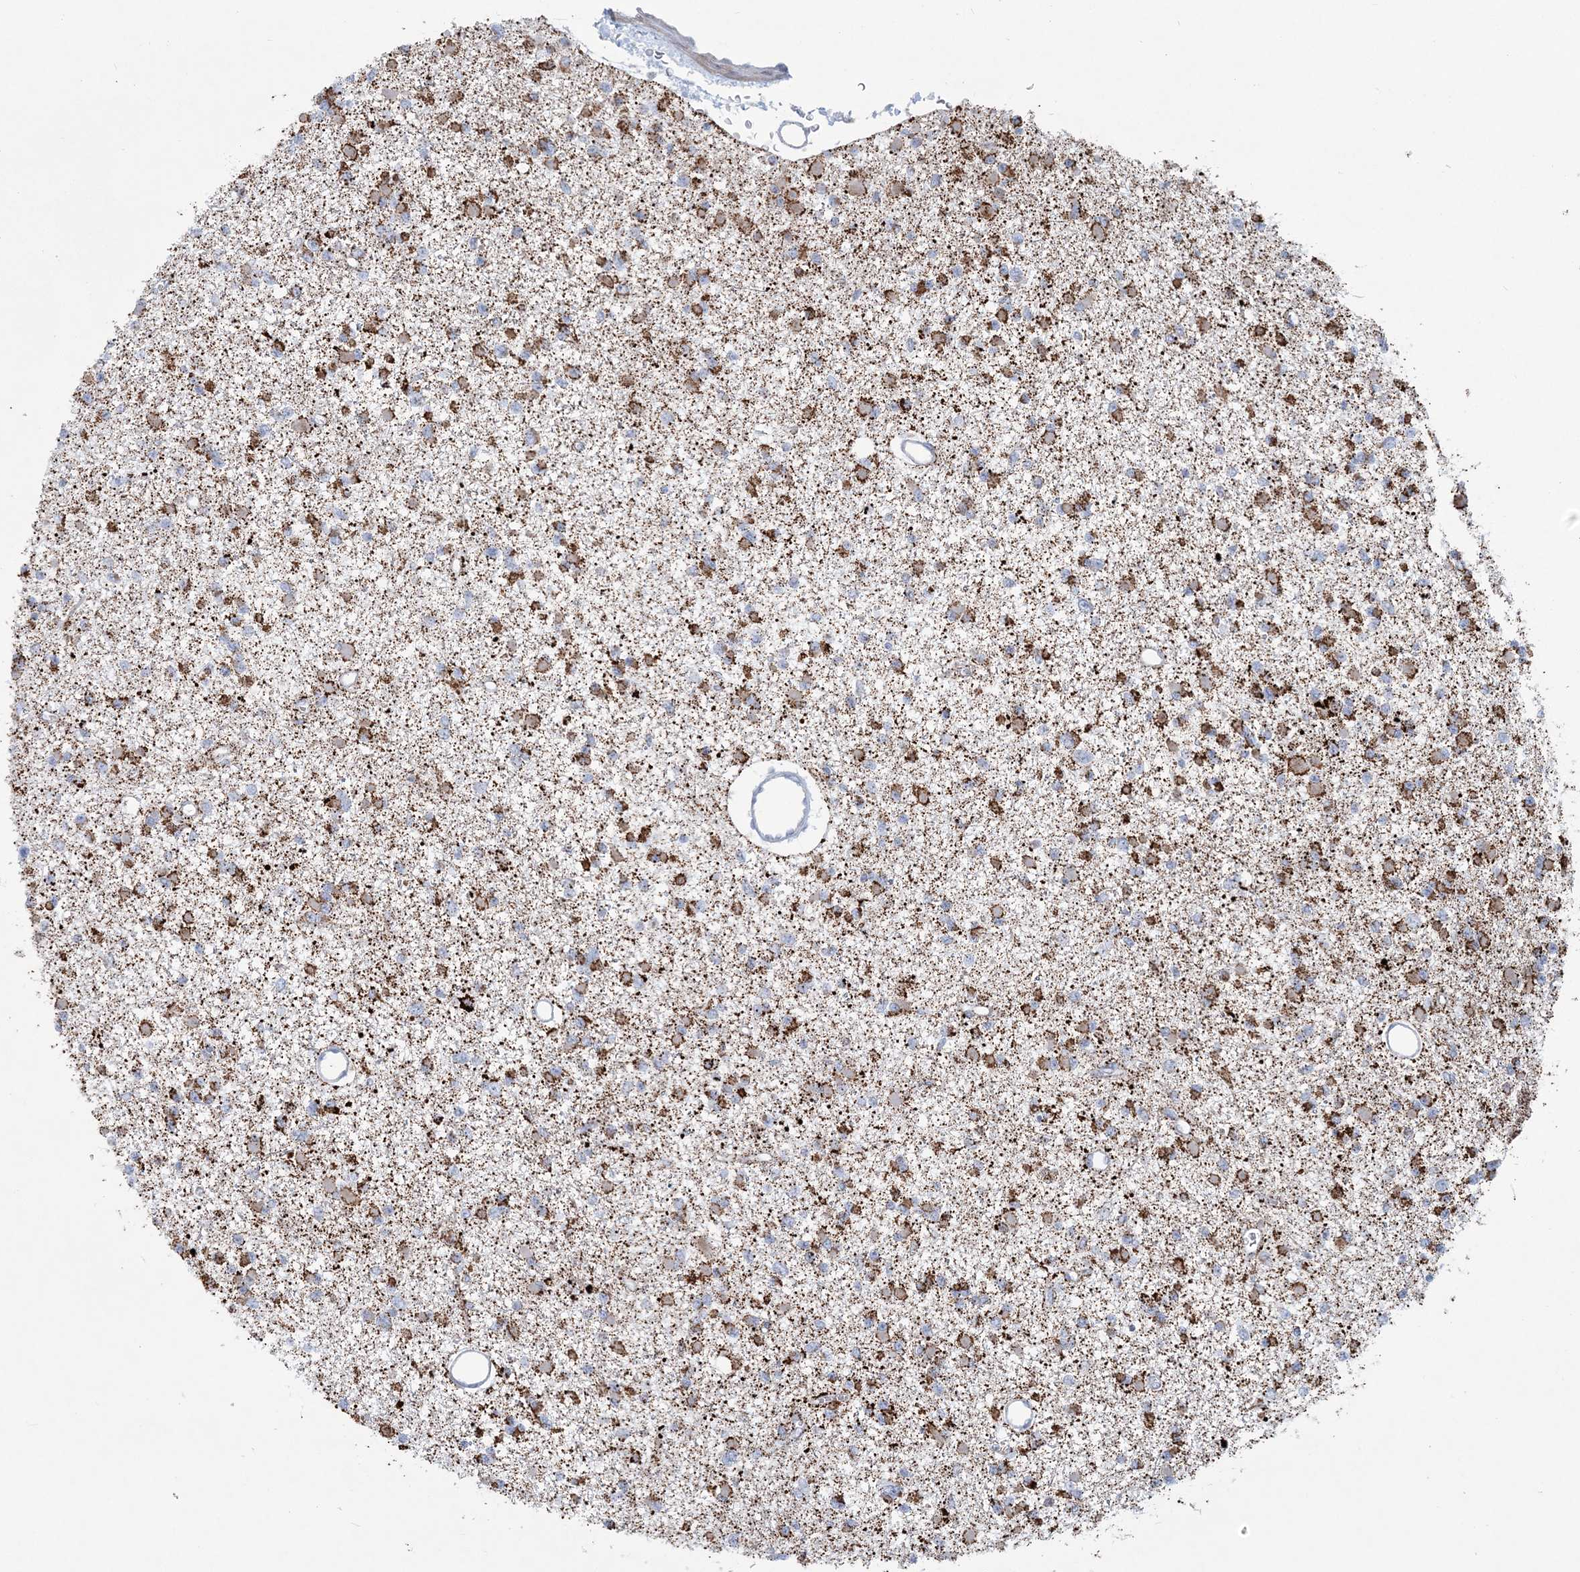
{"staining": {"intensity": "moderate", "quantity": "25%-75%", "location": "cytoplasmic/membranous"}, "tissue": "glioma", "cell_type": "Tumor cells", "image_type": "cancer", "snomed": [{"axis": "morphology", "description": "Glioma, malignant, Low grade"}, {"axis": "topography", "description": "Brain"}], "caption": "Malignant glioma (low-grade) stained with a brown dye shows moderate cytoplasmic/membranous positive expression in approximately 25%-75% of tumor cells.", "gene": "TBC1D7", "patient": {"sex": "female", "age": 22}}